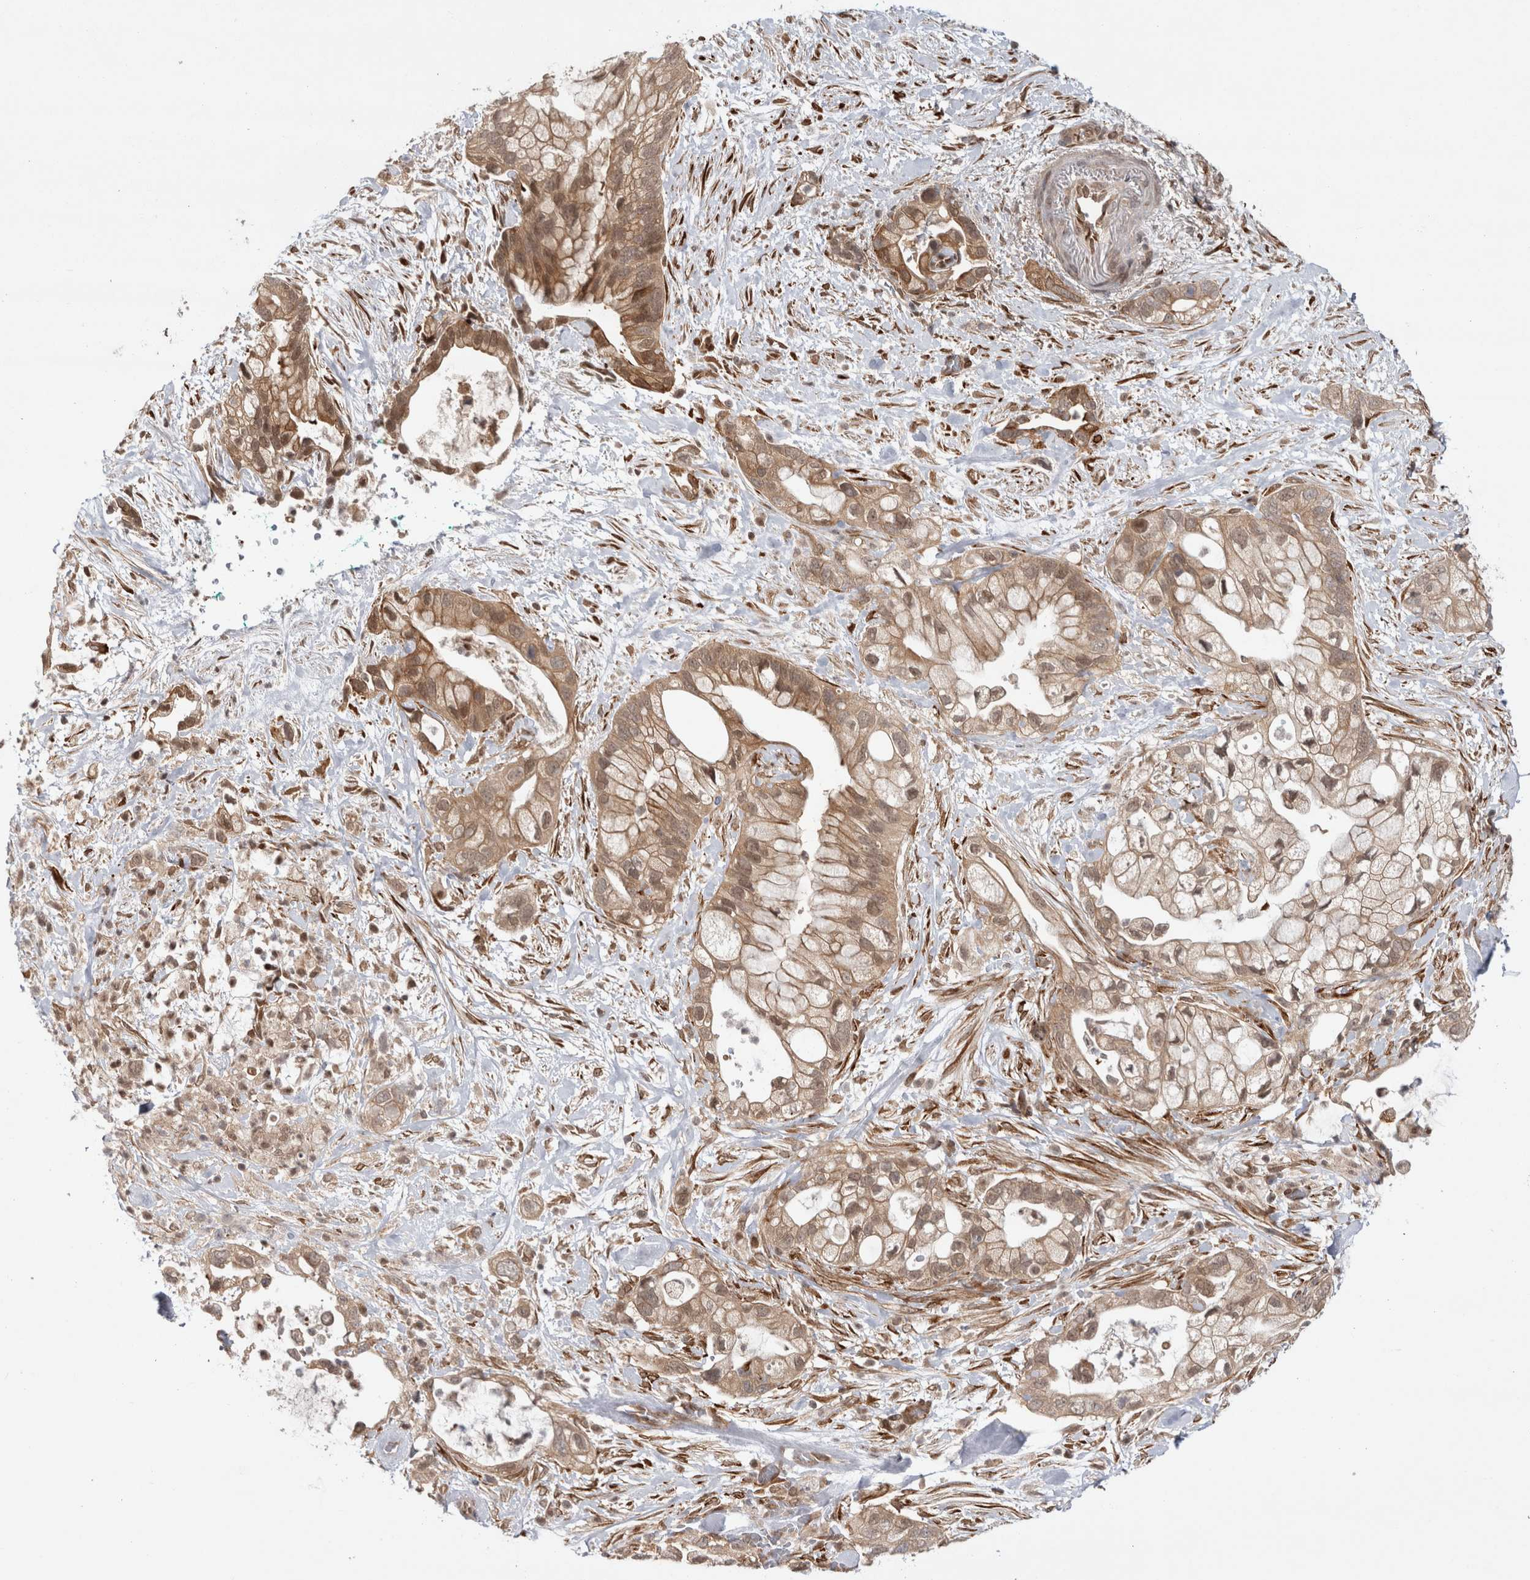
{"staining": {"intensity": "moderate", "quantity": ">75%", "location": "cytoplasmic/membranous,nuclear"}, "tissue": "pancreatic cancer", "cell_type": "Tumor cells", "image_type": "cancer", "snomed": [{"axis": "morphology", "description": "Adenocarcinoma, NOS"}, {"axis": "topography", "description": "Pancreas"}], "caption": "There is medium levels of moderate cytoplasmic/membranous and nuclear positivity in tumor cells of pancreatic adenocarcinoma, as demonstrated by immunohistochemical staining (brown color).", "gene": "ZNF318", "patient": {"sex": "male", "age": 53}}